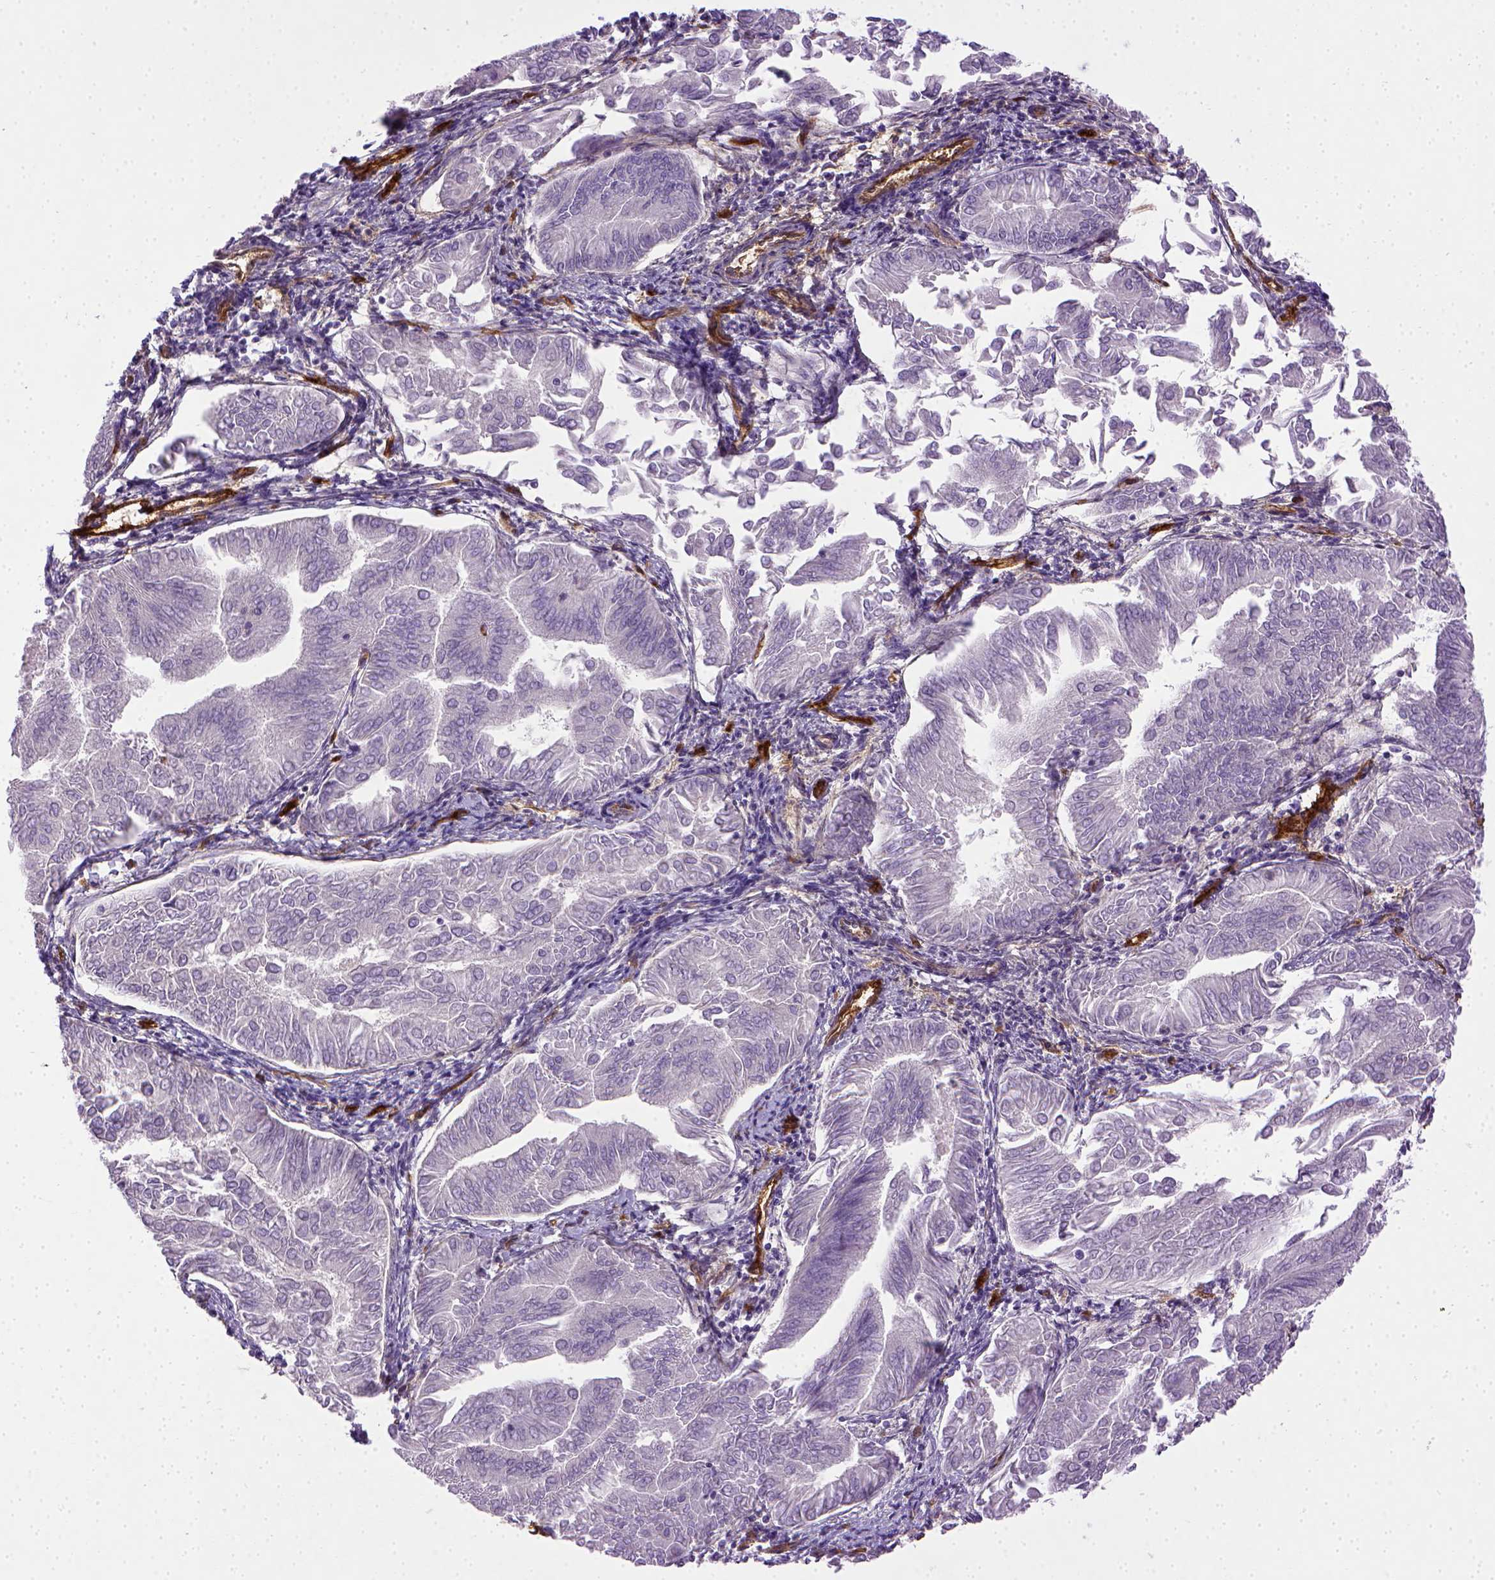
{"staining": {"intensity": "negative", "quantity": "none", "location": "none"}, "tissue": "endometrial cancer", "cell_type": "Tumor cells", "image_type": "cancer", "snomed": [{"axis": "morphology", "description": "Adenocarcinoma, NOS"}, {"axis": "topography", "description": "Endometrium"}], "caption": "Photomicrograph shows no significant protein staining in tumor cells of endometrial adenocarcinoma.", "gene": "ENG", "patient": {"sex": "female", "age": 53}}